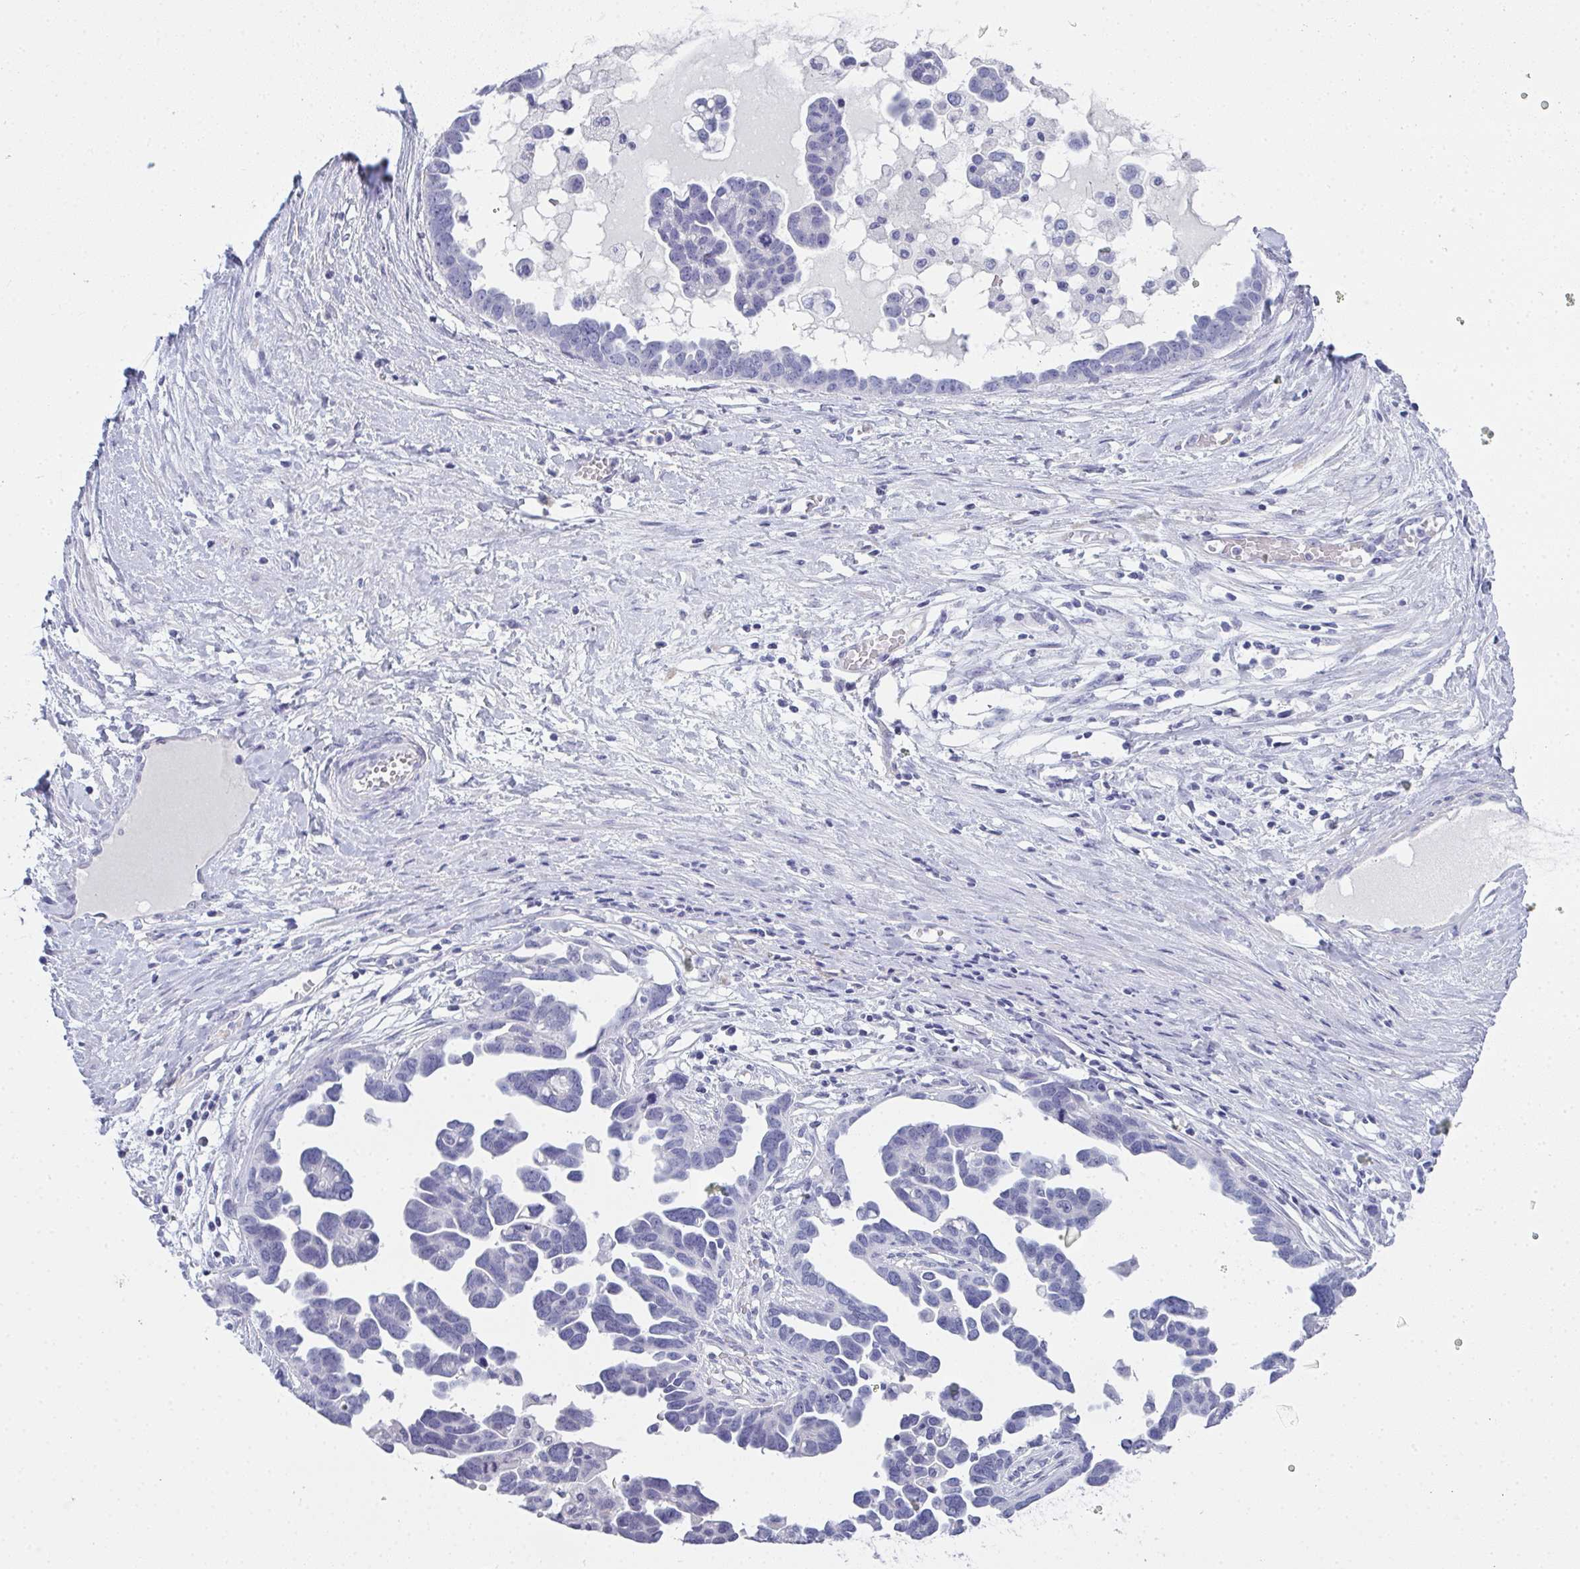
{"staining": {"intensity": "negative", "quantity": "none", "location": "none"}, "tissue": "ovarian cancer", "cell_type": "Tumor cells", "image_type": "cancer", "snomed": [{"axis": "morphology", "description": "Cystadenocarcinoma, serous, NOS"}, {"axis": "topography", "description": "Ovary"}], "caption": "Ovarian cancer (serous cystadenocarcinoma) was stained to show a protein in brown. There is no significant staining in tumor cells.", "gene": "SLC36A2", "patient": {"sex": "female", "age": 54}}